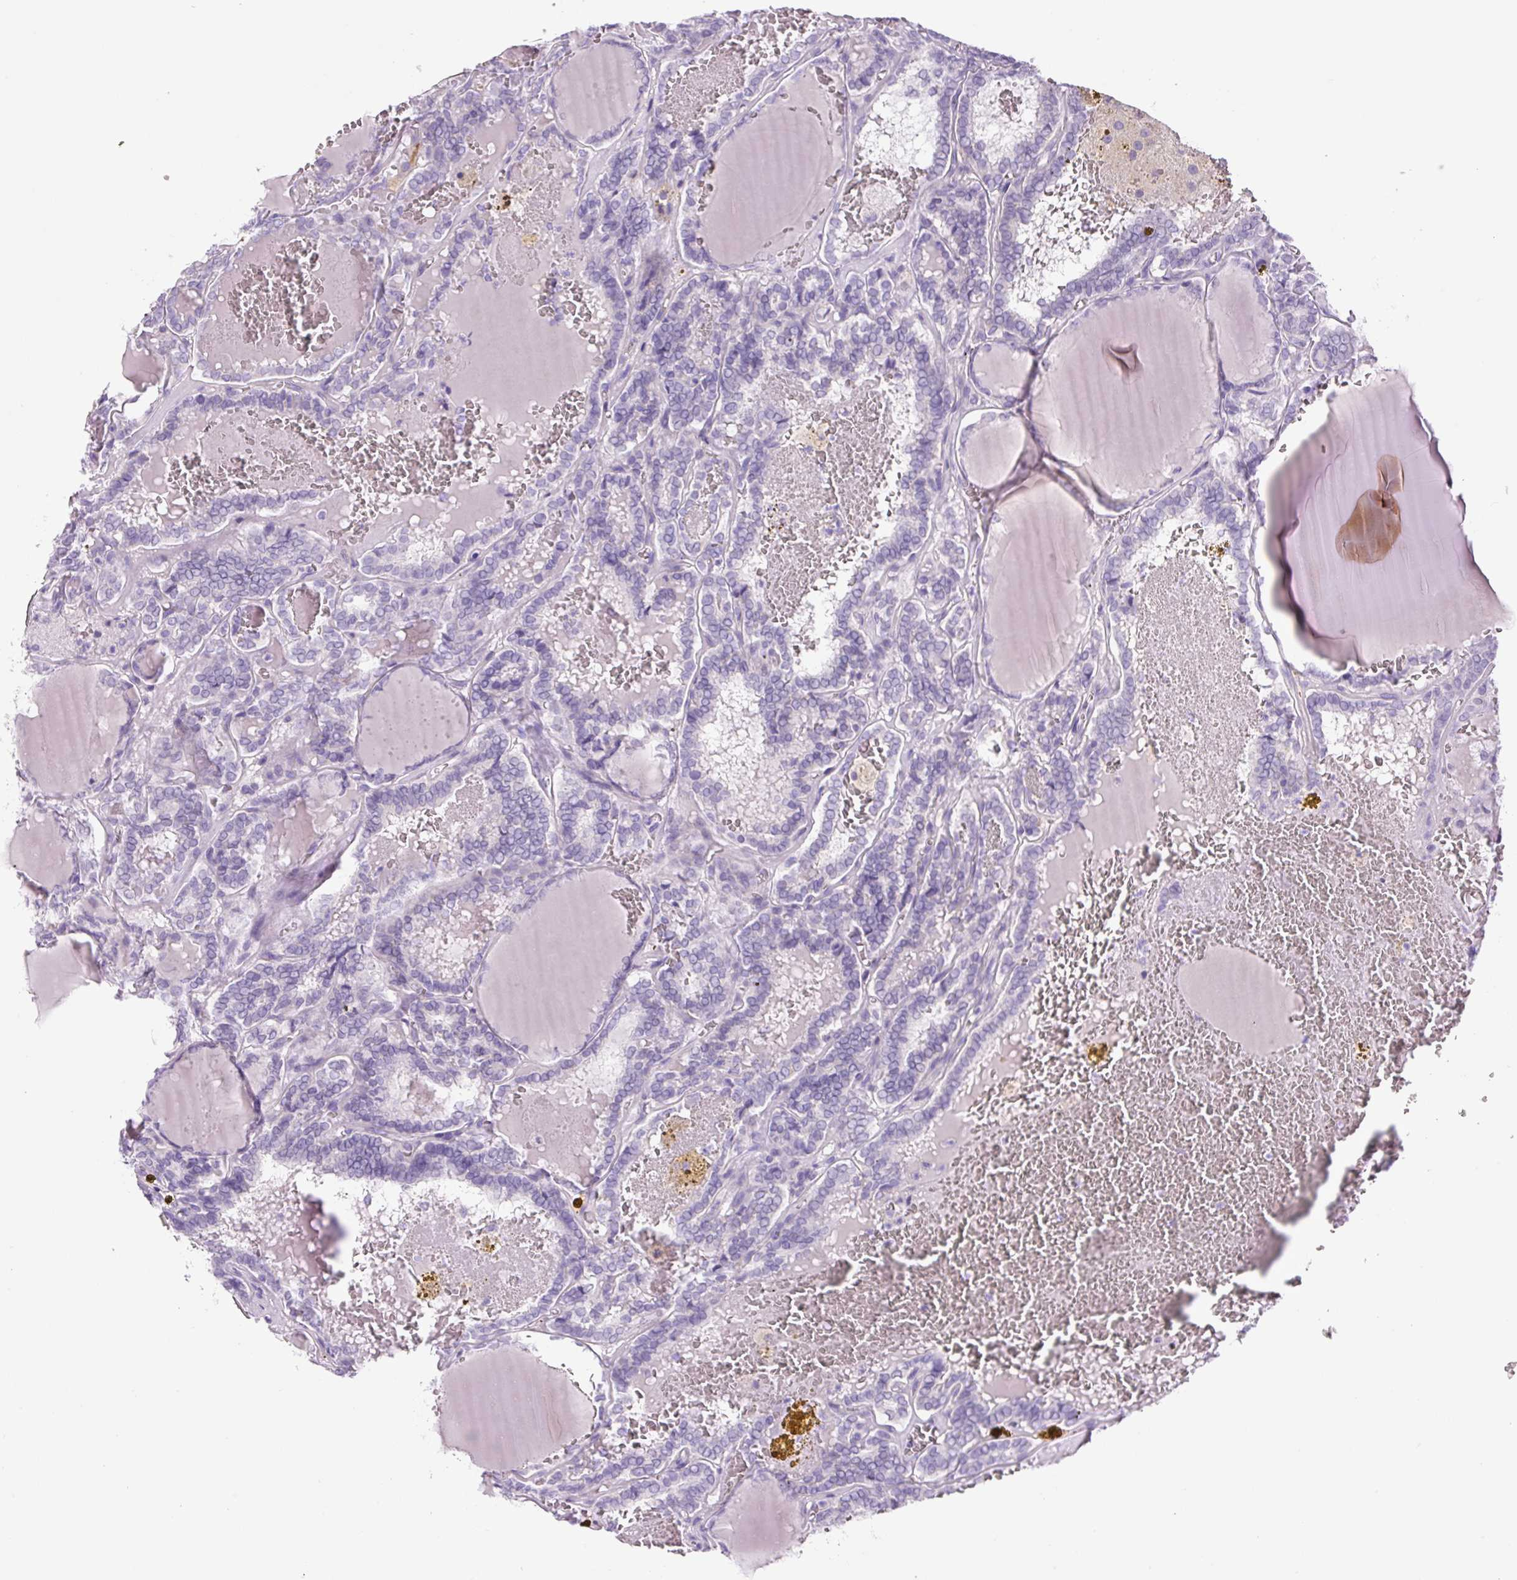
{"staining": {"intensity": "negative", "quantity": "none", "location": "none"}, "tissue": "thyroid cancer", "cell_type": "Tumor cells", "image_type": "cancer", "snomed": [{"axis": "morphology", "description": "Papillary adenocarcinoma, NOS"}, {"axis": "topography", "description": "Thyroid gland"}], "caption": "Thyroid papillary adenocarcinoma stained for a protein using IHC displays no staining tumor cells.", "gene": "CHGA", "patient": {"sex": "female", "age": 72}}